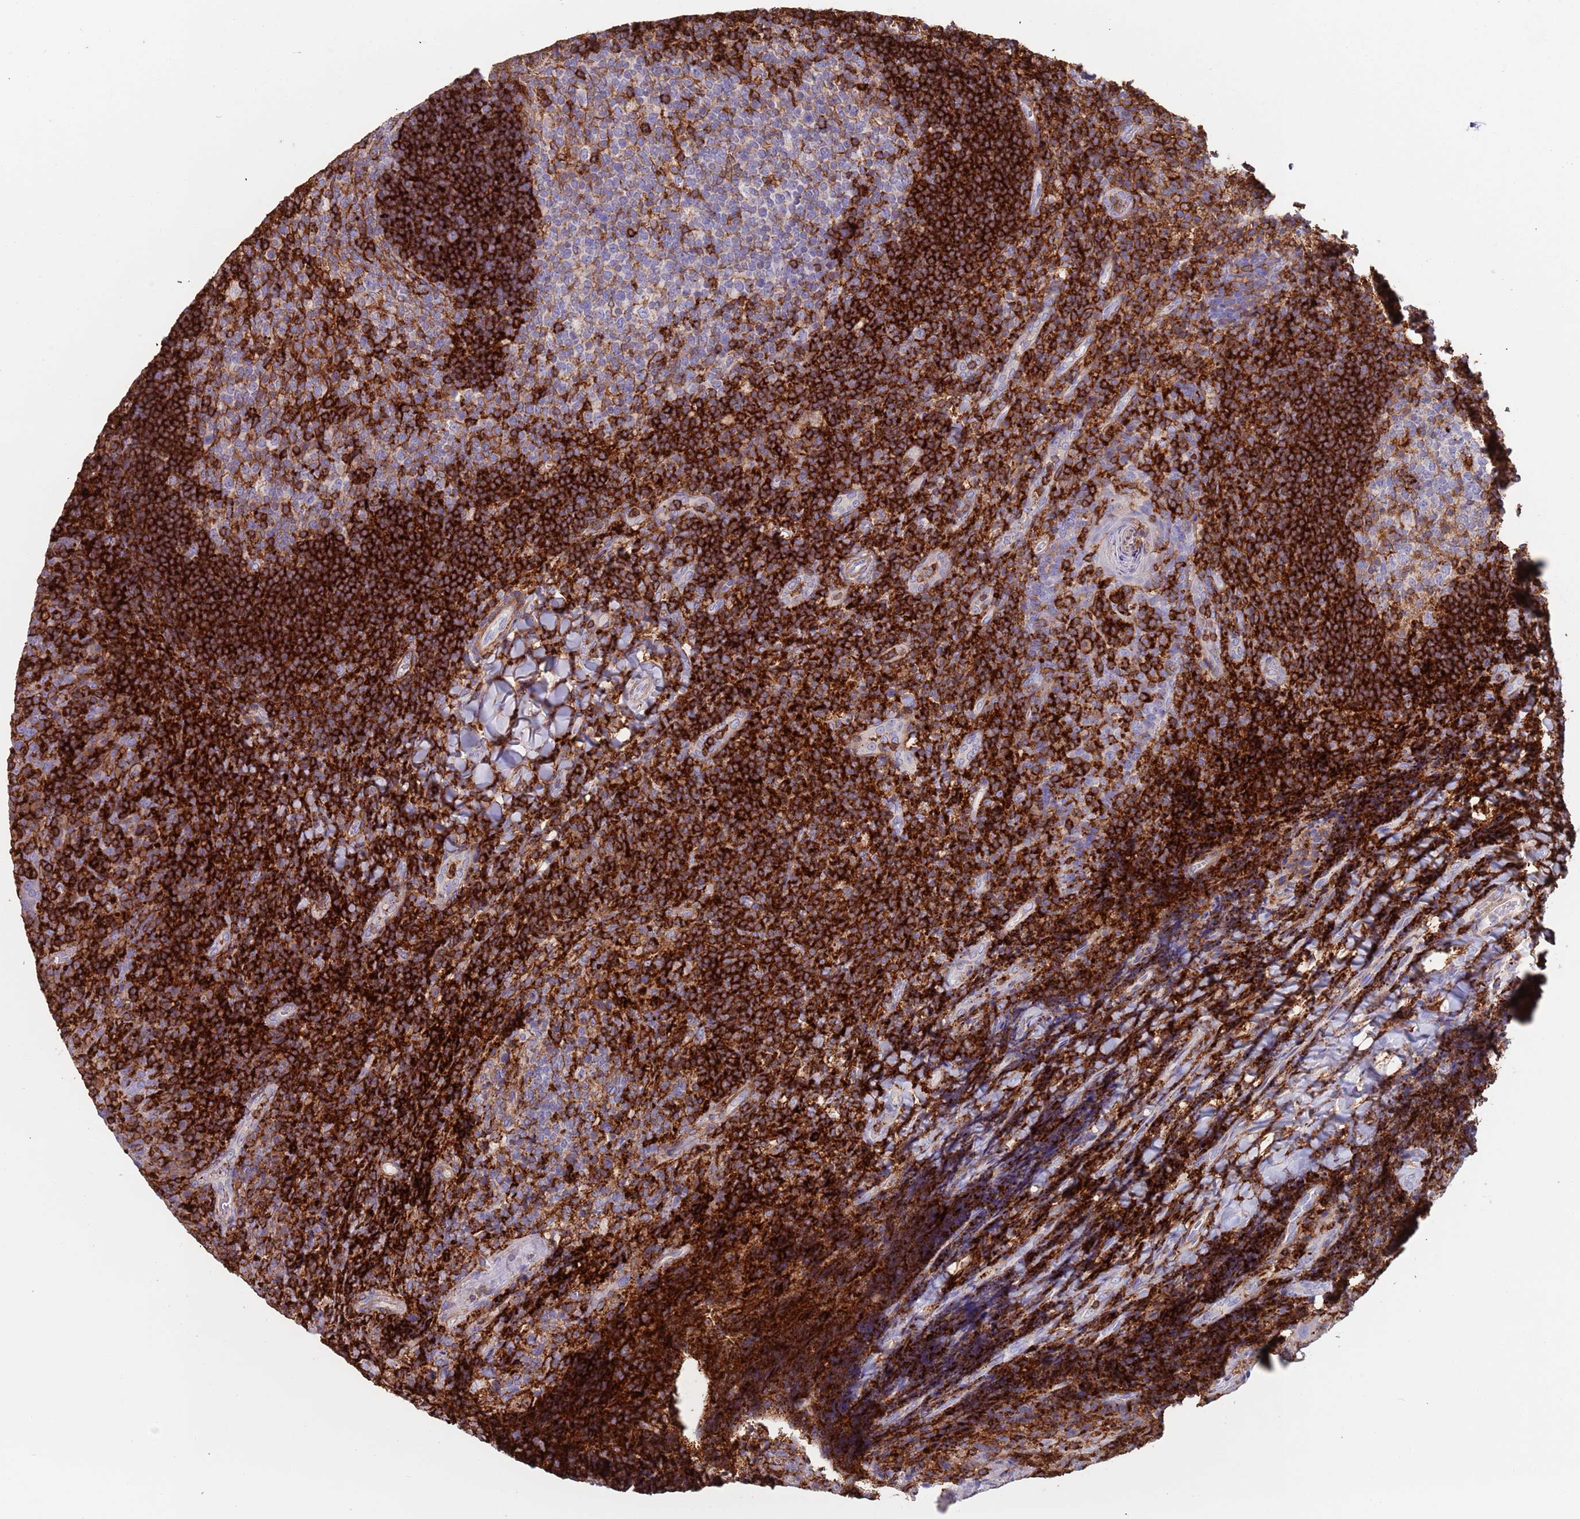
{"staining": {"intensity": "strong", "quantity": "<25%", "location": "cytoplasmic/membranous"}, "tissue": "tonsil", "cell_type": "Germinal center cells", "image_type": "normal", "snomed": [{"axis": "morphology", "description": "Normal tissue, NOS"}, {"axis": "topography", "description": "Tonsil"}], "caption": "The micrograph shows staining of normal tonsil, revealing strong cytoplasmic/membranous protein positivity (brown color) within germinal center cells.", "gene": "RNF144A", "patient": {"sex": "female", "age": 10}}